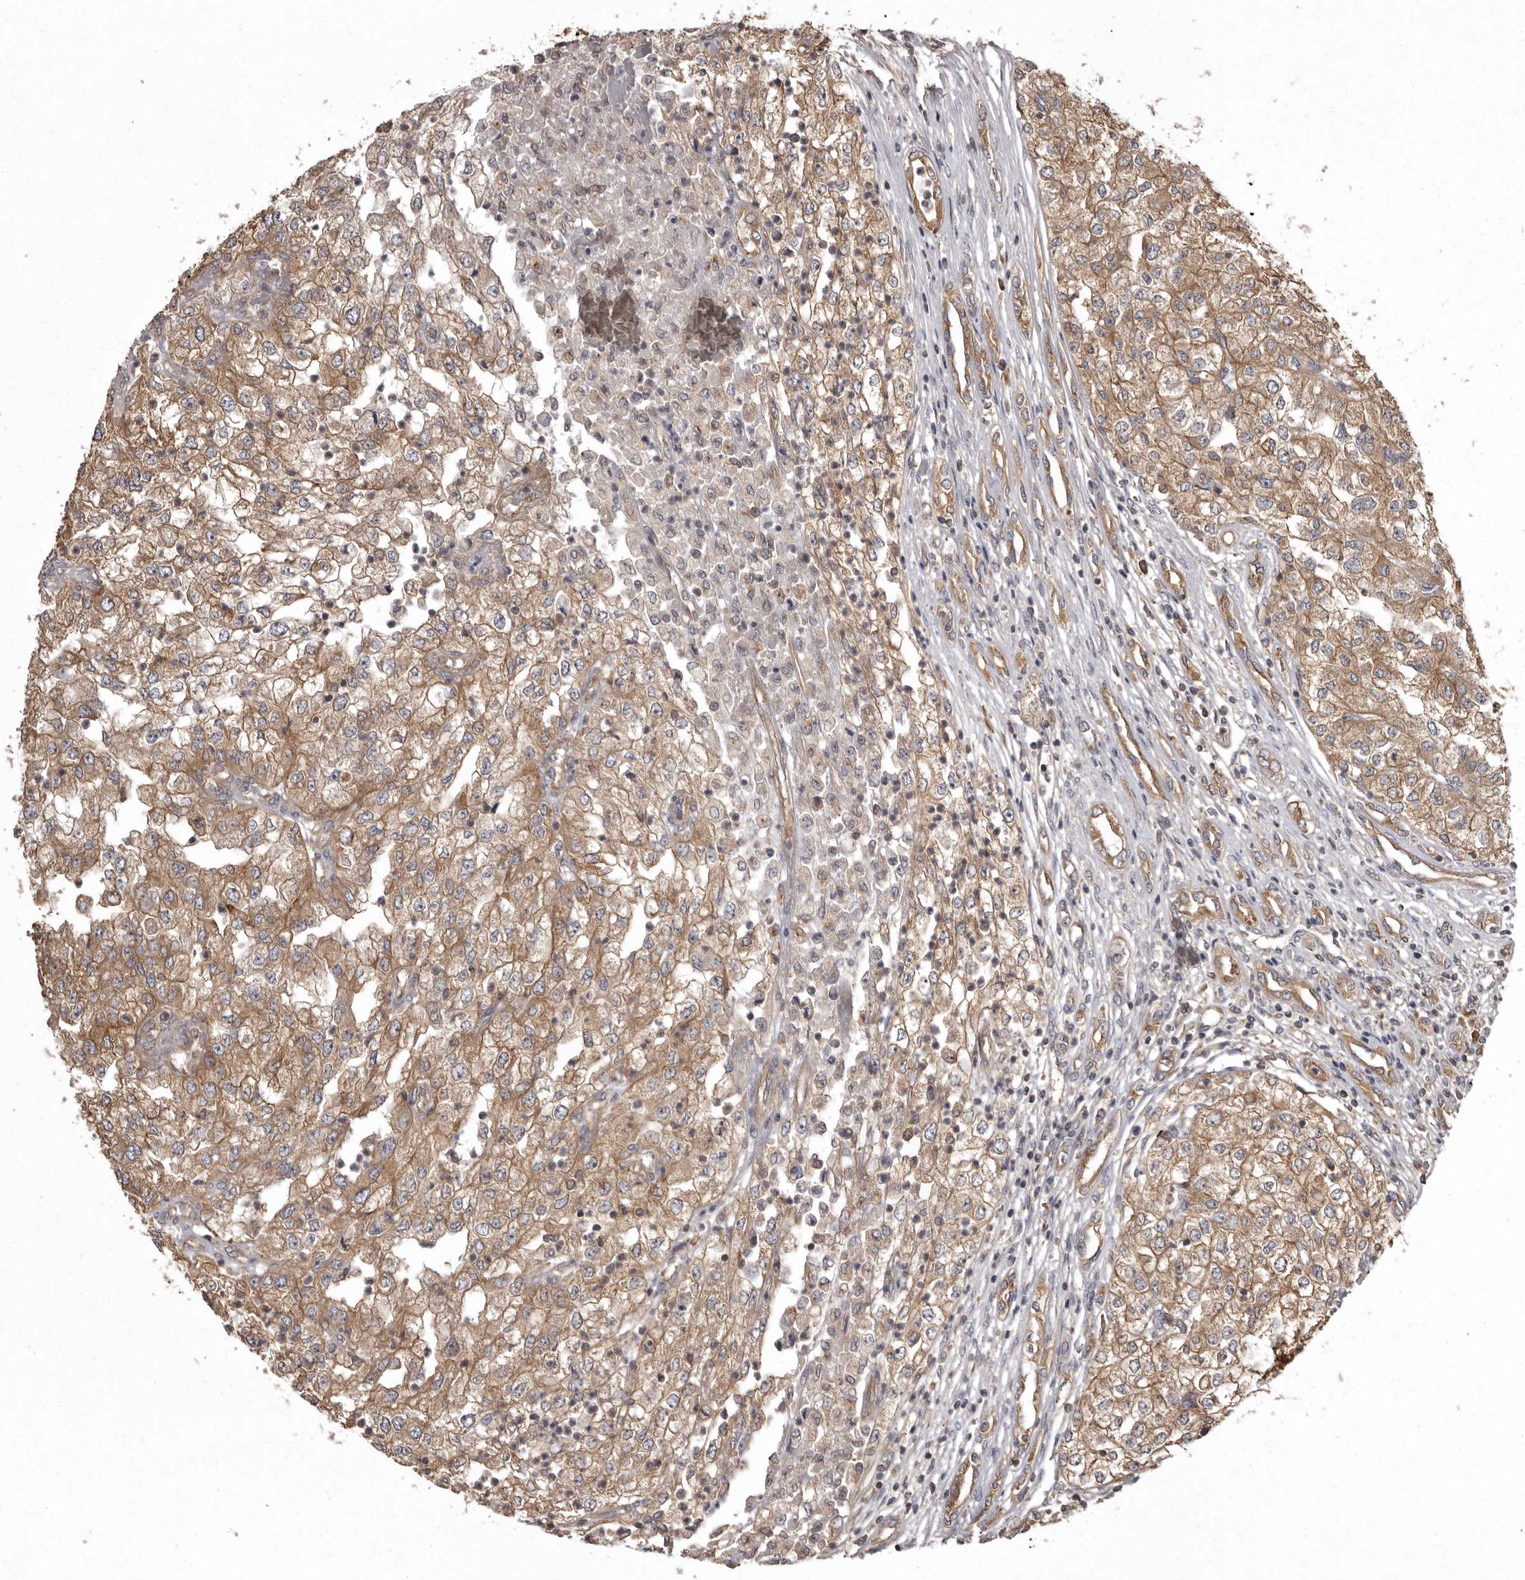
{"staining": {"intensity": "moderate", "quantity": ">75%", "location": "cytoplasmic/membranous"}, "tissue": "renal cancer", "cell_type": "Tumor cells", "image_type": "cancer", "snomed": [{"axis": "morphology", "description": "Adenocarcinoma, NOS"}, {"axis": "topography", "description": "Kidney"}], "caption": "A brown stain shows moderate cytoplasmic/membranous expression of a protein in human renal cancer tumor cells. The staining was performed using DAB (3,3'-diaminobenzidine) to visualize the protein expression in brown, while the nuclei were stained in blue with hematoxylin (Magnification: 20x).", "gene": "DARS1", "patient": {"sex": "female", "age": 54}}